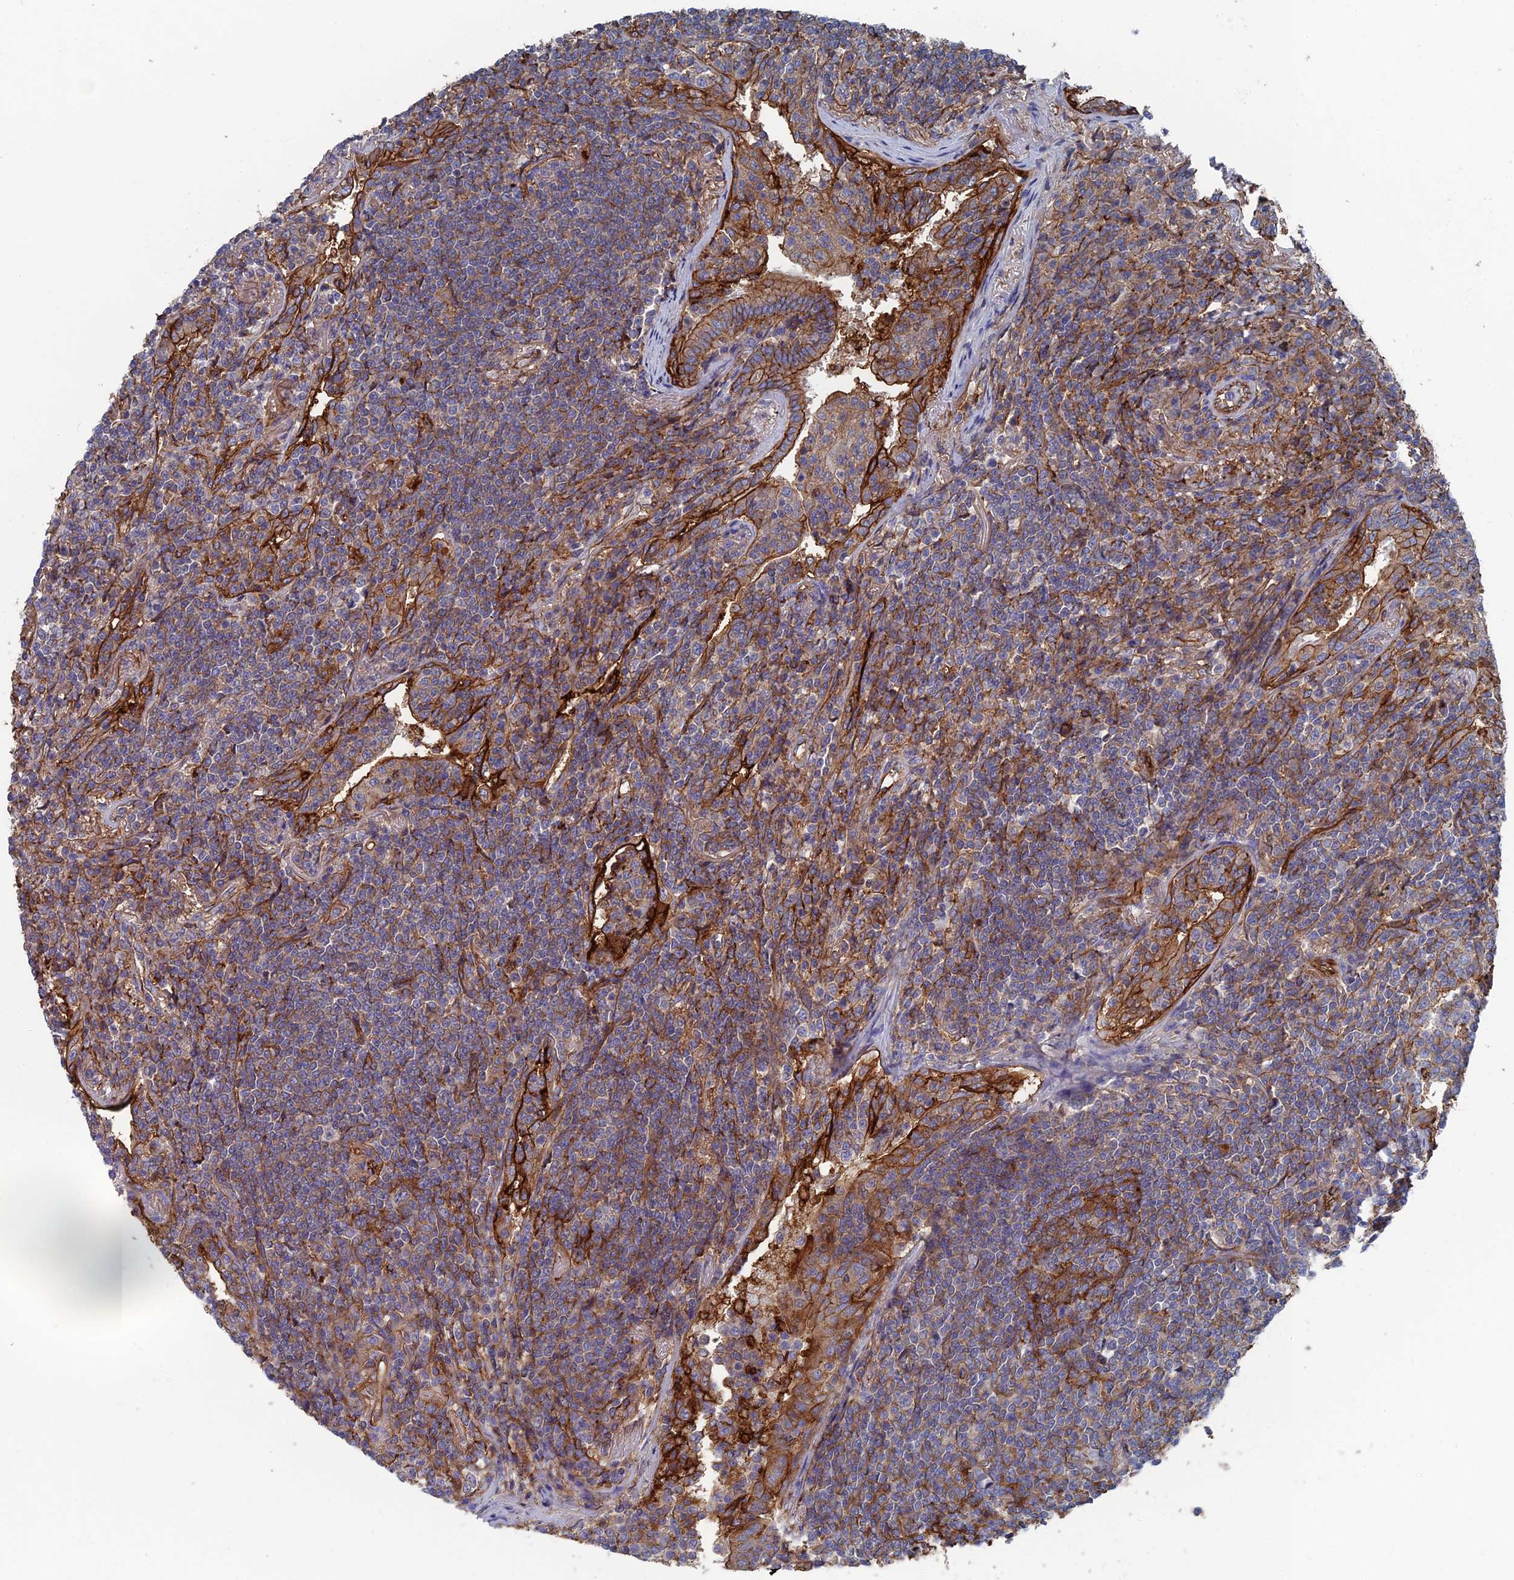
{"staining": {"intensity": "weak", "quantity": "25%-75%", "location": "cytoplasmic/membranous"}, "tissue": "lymphoma", "cell_type": "Tumor cells", "image_type": "cancer", "snomed": [{"axis": "morphology", "description": "Malignant lymphoma, non-Hodgkin's type, Low grade"}, {"axis": "topography", "description": "Lung"}], "caption": "A micrograph of human lymphoma stained for a protein shows weak cytoplasmic/membranous brown staining in tumor cells. (Stains: DAB (3,3'-diaminobenzidine) in brown, nuclei in blue, Microscopy: brightfield microscopy at high magnification).", "gene": "SNX11", "patient": {"sex": "female", "age": 71}}